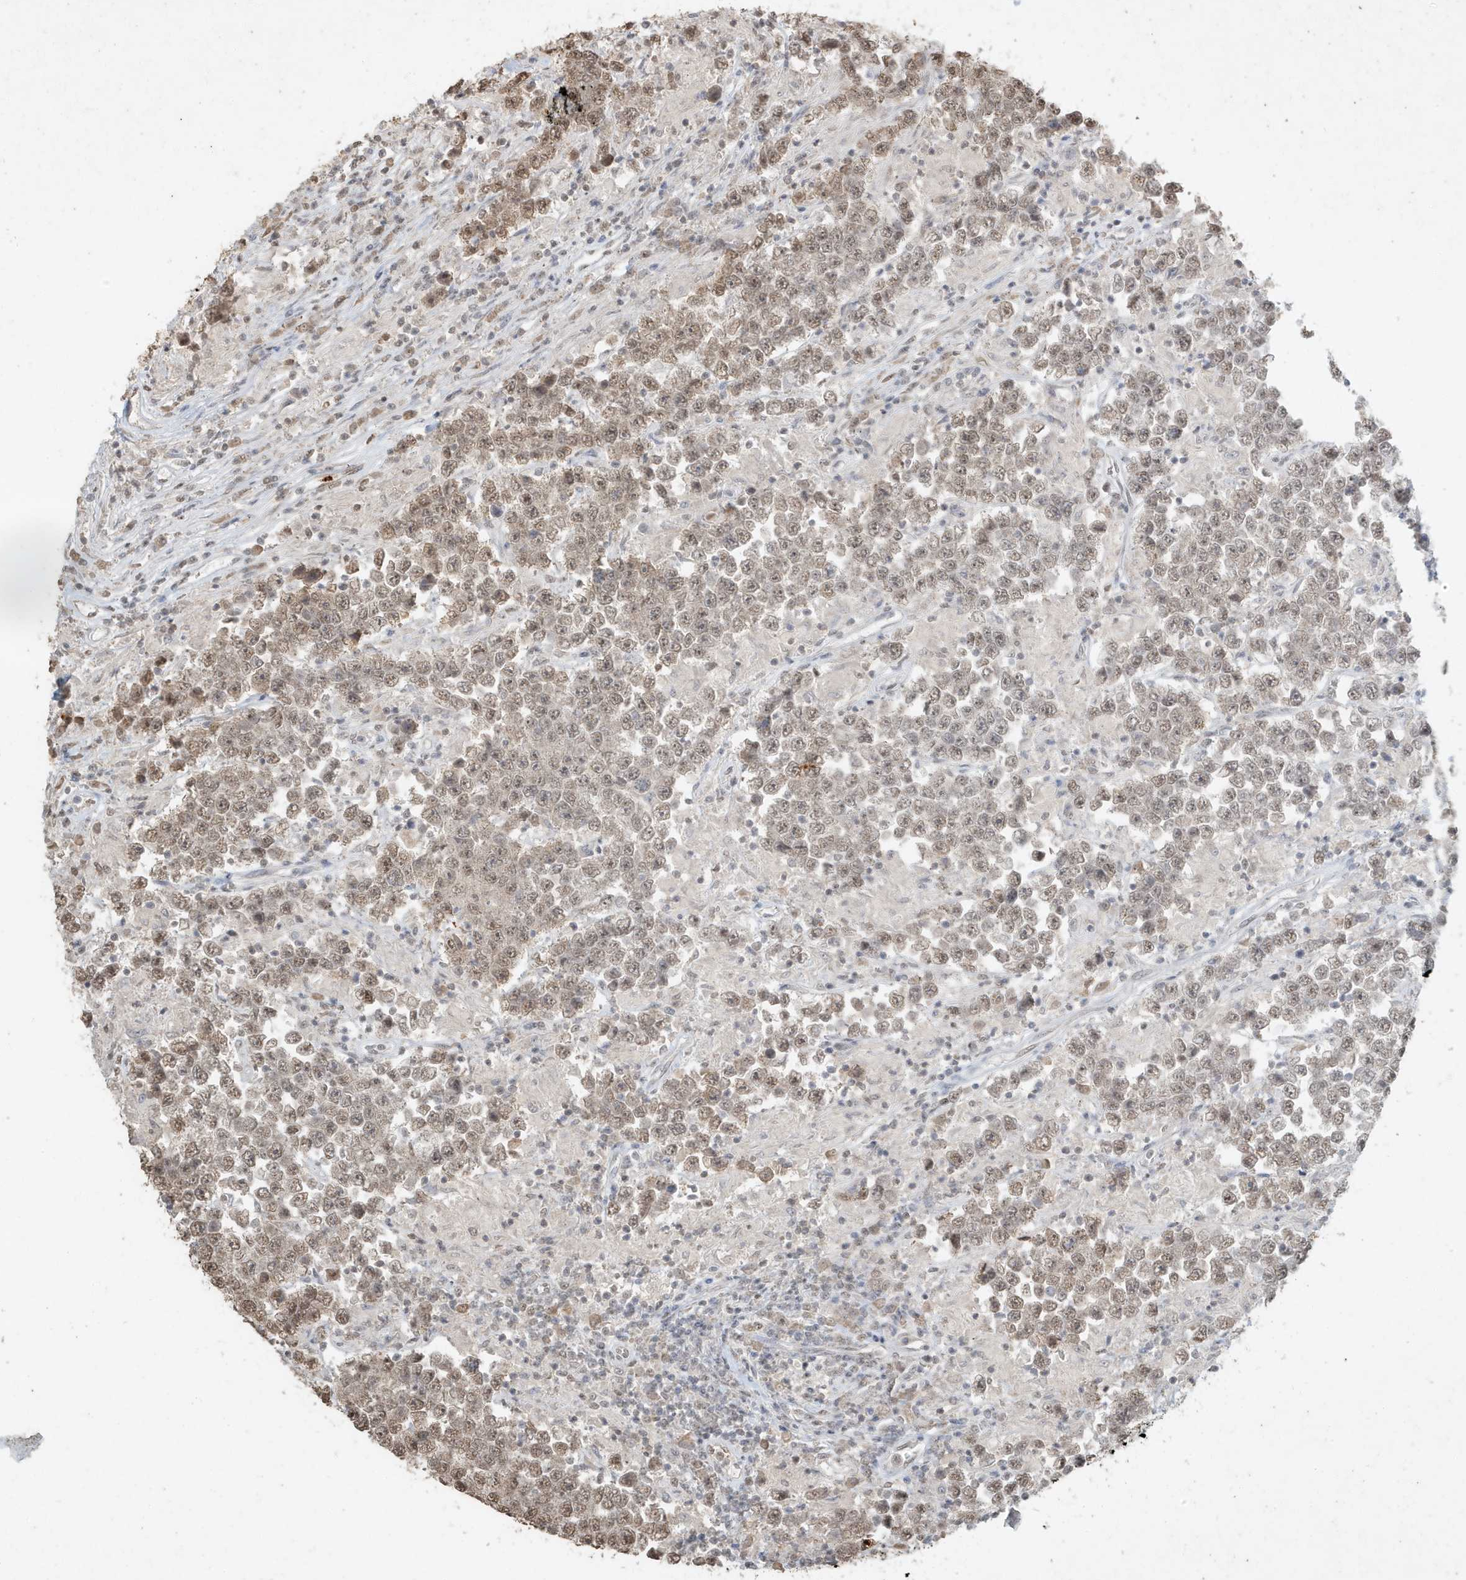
{"staining": {"intensity": "moderate", "quantity": ">75%", "location": "nuclear"}, "tissue": "testis cancer", "cell_type": "Tumor cells", "image_type": "cancer", "snomed": [{"axis": "morphology", "description": "Normal tissue, NOS"}, {"axis": "morphology", "description": "Urothelial carcinoma, High grade"}, {"axis": "morphology", "description": "Seminoma, NOS"}, {"axis": "morphology", "description": "Carcinoma, Embryonal, NOS"}, {"axis": "topography", "description": "Urinary bladder"}, {"axis": "topography", "description": "Testis"}], "caption": "An IHC image of tumor tissue is shown. Protein staining in brown shows moderate nuclear positivity in embryonal carcinoma (testis) within tumor cells.", "gene": "DEFA1", "patient": {"sex": "male", "age": 41}}